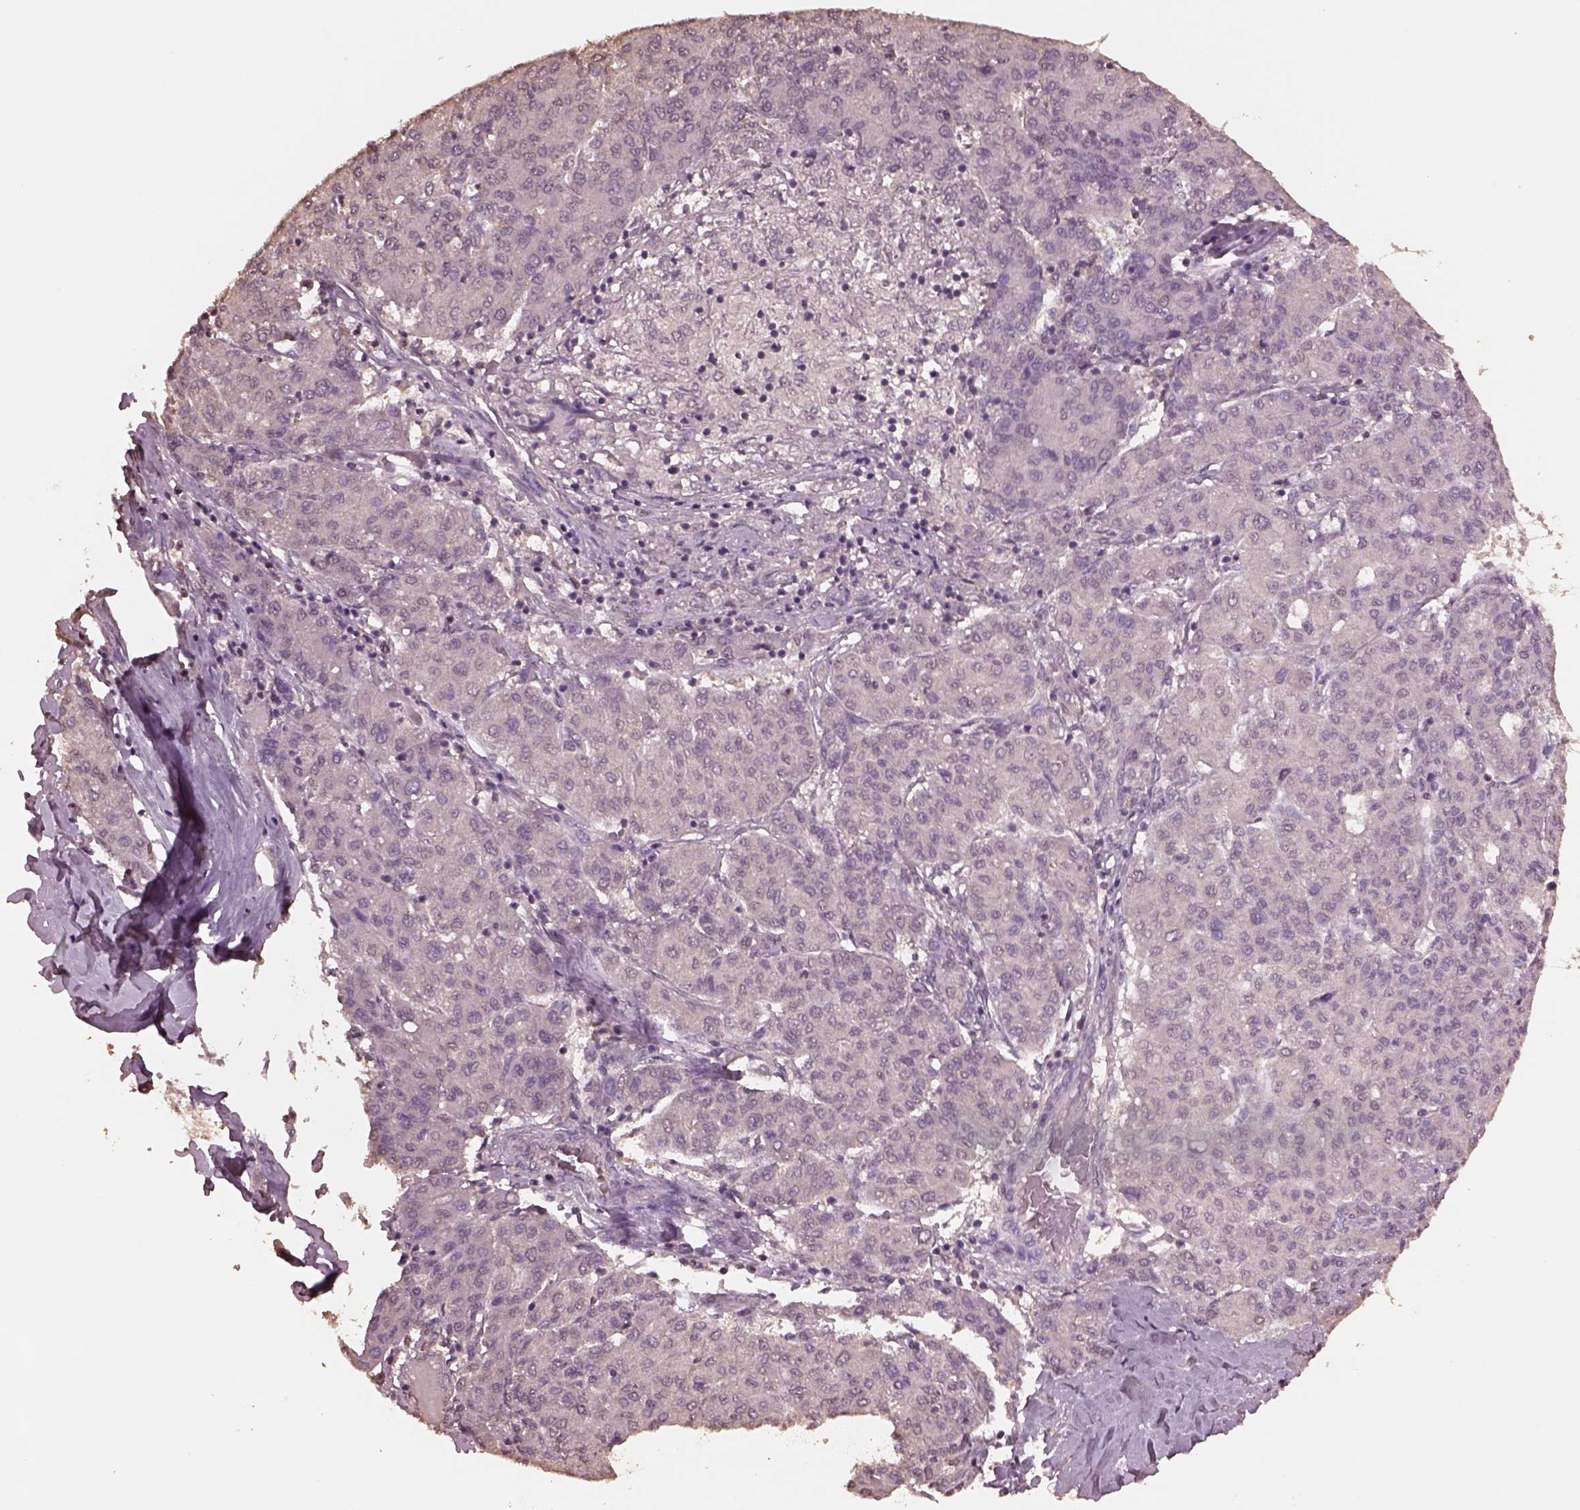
{"staining": {"intensity": "negative", "quantity": "none", "location": "none"}, "tissue": "liver cancer", "cell_type": "Tumor cells", "image_type": "cancer", "snomed": [{"axis": "morphology", "description": "Carcinoma, Hepatocellular, NOS"}, {"axis": "topography", "description": "Liver"}], "caption": "Immunohistochemistry image of hepatocellular carcinoma (liver) stained for a protein (brown), which demonstrates no expression in tumor cells.", "gene": "CPT1C", "patient": {"sex": "male", "age": 65}}